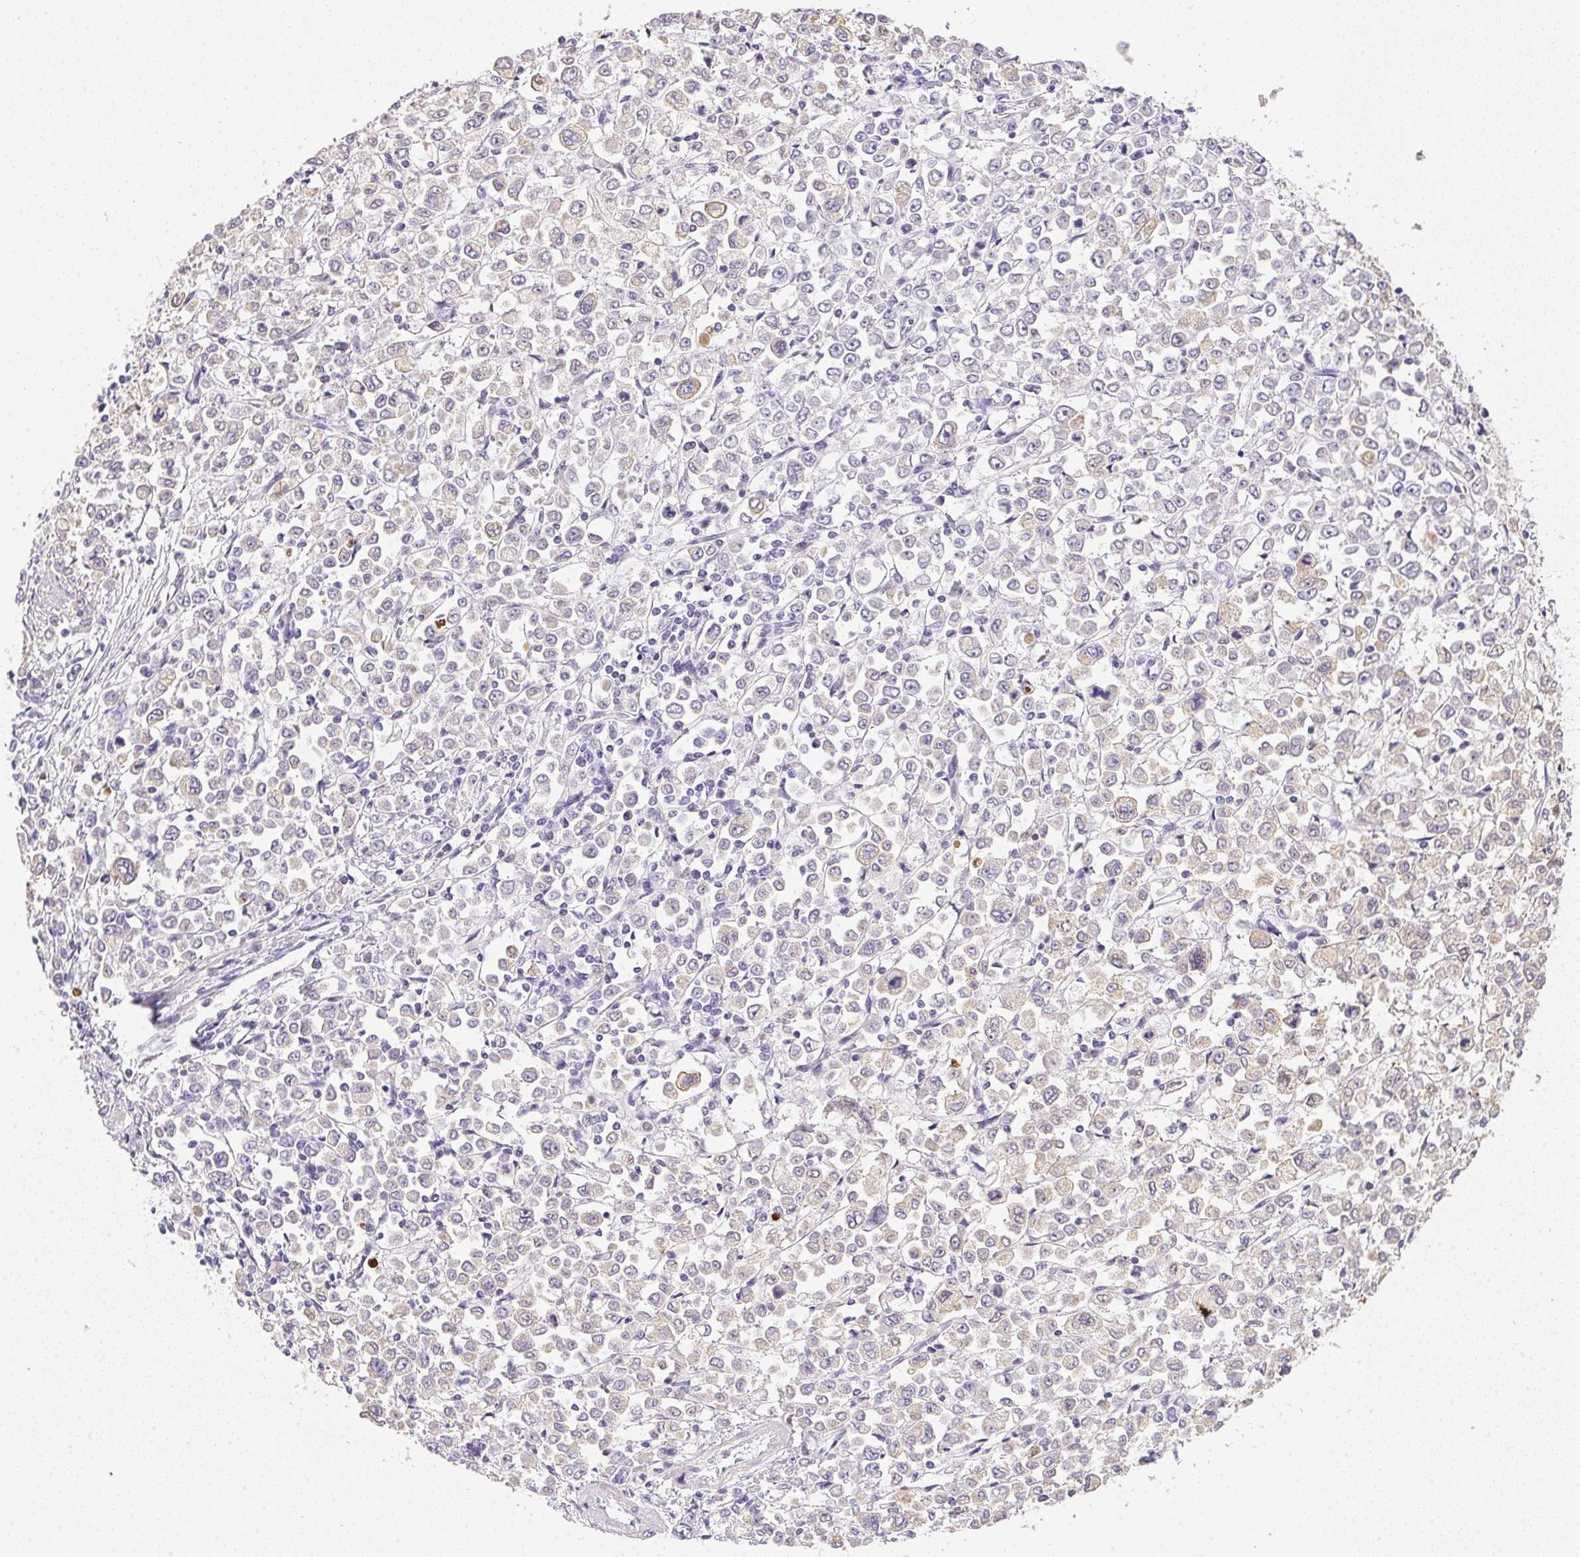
{"staining": {"intensity": "weak", "quantity": "<25%", "location": "cytoplasmic/membranous"}, "tissue": "stomach cancer", "cell_type": "Tumor cells", "image_type": "cancer", "snomed": [{"axis": "morphology", "description": "Adenocarcinoma, NOS"}, {"axis": "topography", "description": "Stomach, upper"}], "caption": "Histopathology image shows no protein expression in tumor cells of stomach adenocarcinoma tissue.", "gene": "SLC17A7", "patient": {"sex": "male", "age": 70}}